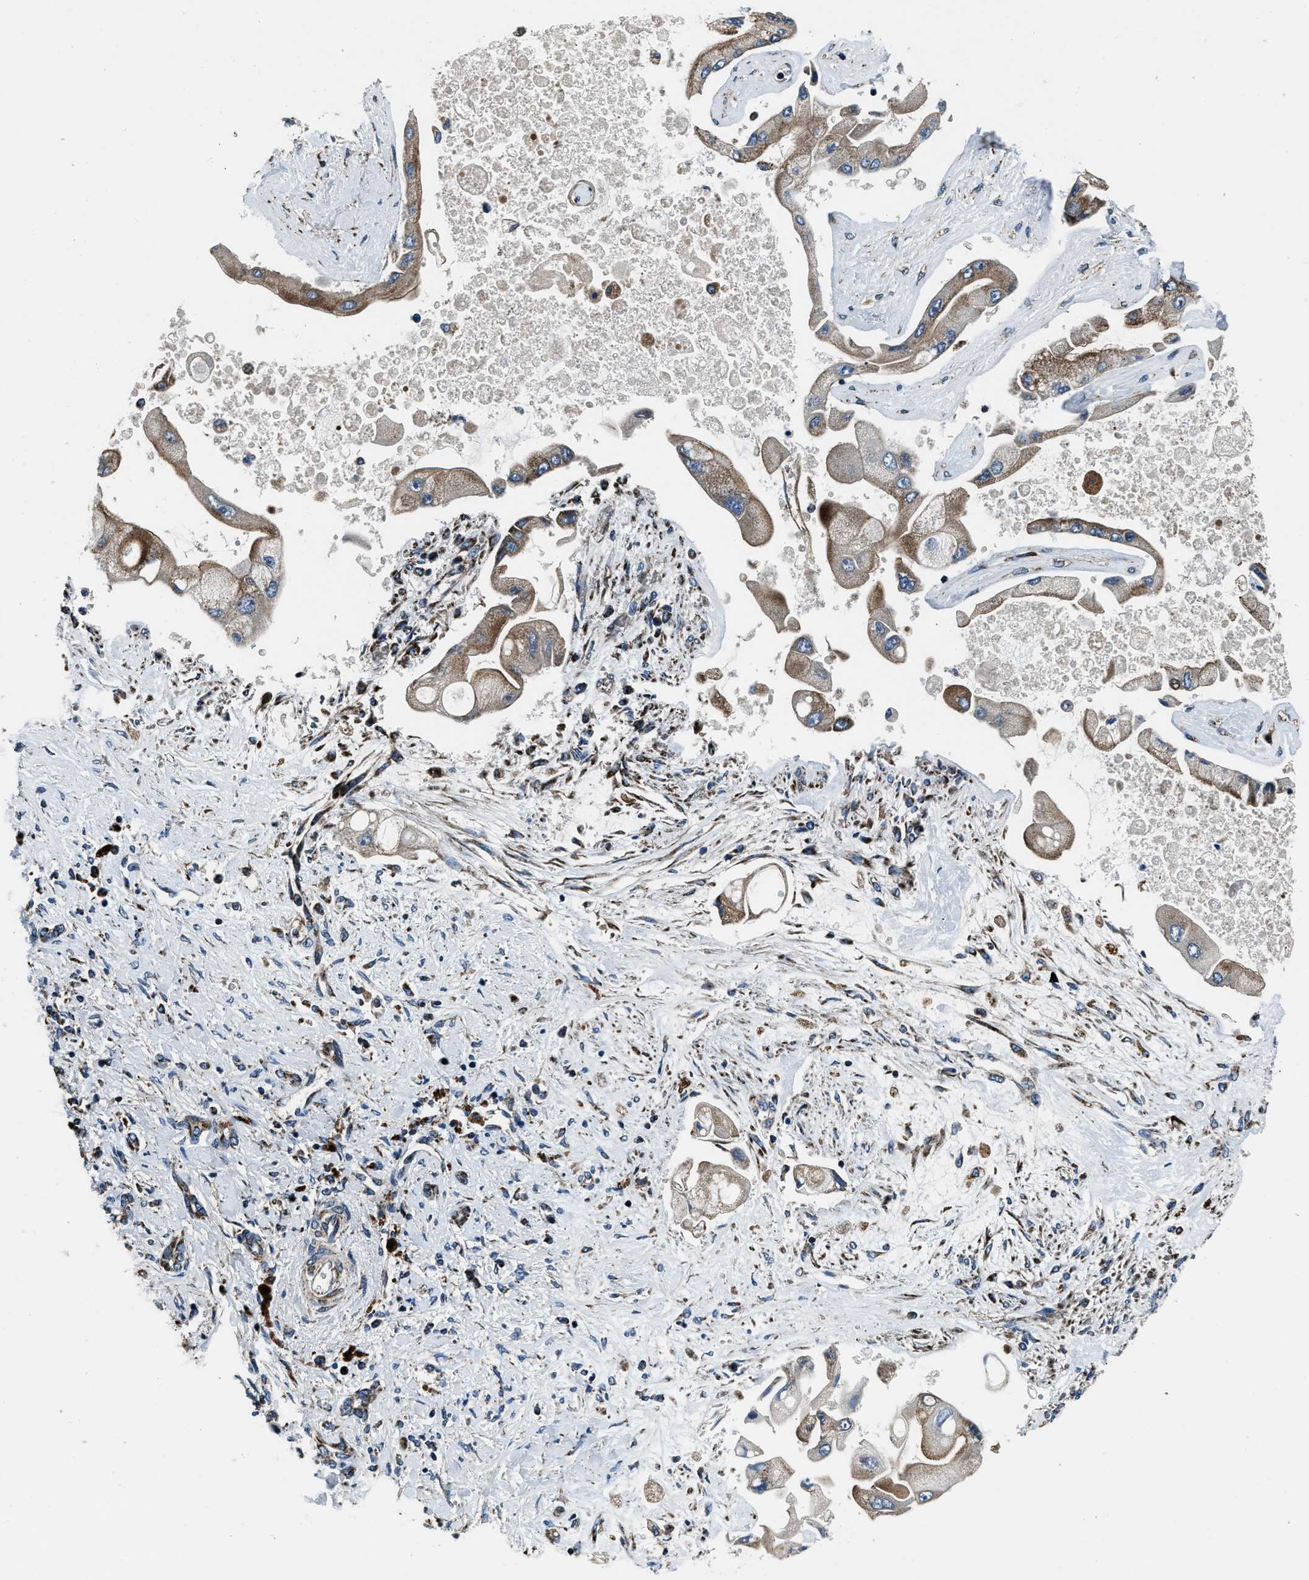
{"staining": {"intensity": "moderate", "quantity": "<25%", "location": "cytoplasmic/membranous"}, "tissue": "liver cancer", "cell_type": "Tumor cells", "image_type": "cancer", "snomed": [{"axis": "morphology", "description": "Cholangiocarcinoma"}, {"axis": "topography", "description": "Liver"}], "caption": "Immunohistochemical staining of cholangiocarcinoma (liver) exhibits low levels of moderate cytoplasmic/membranous protein staining in about <25% of tumor cells. (DAB IHC, brown staining for protein, blue staining for nuclei).", "gene": "OGDH", "patient": {"sex": "male", "age": 50}}